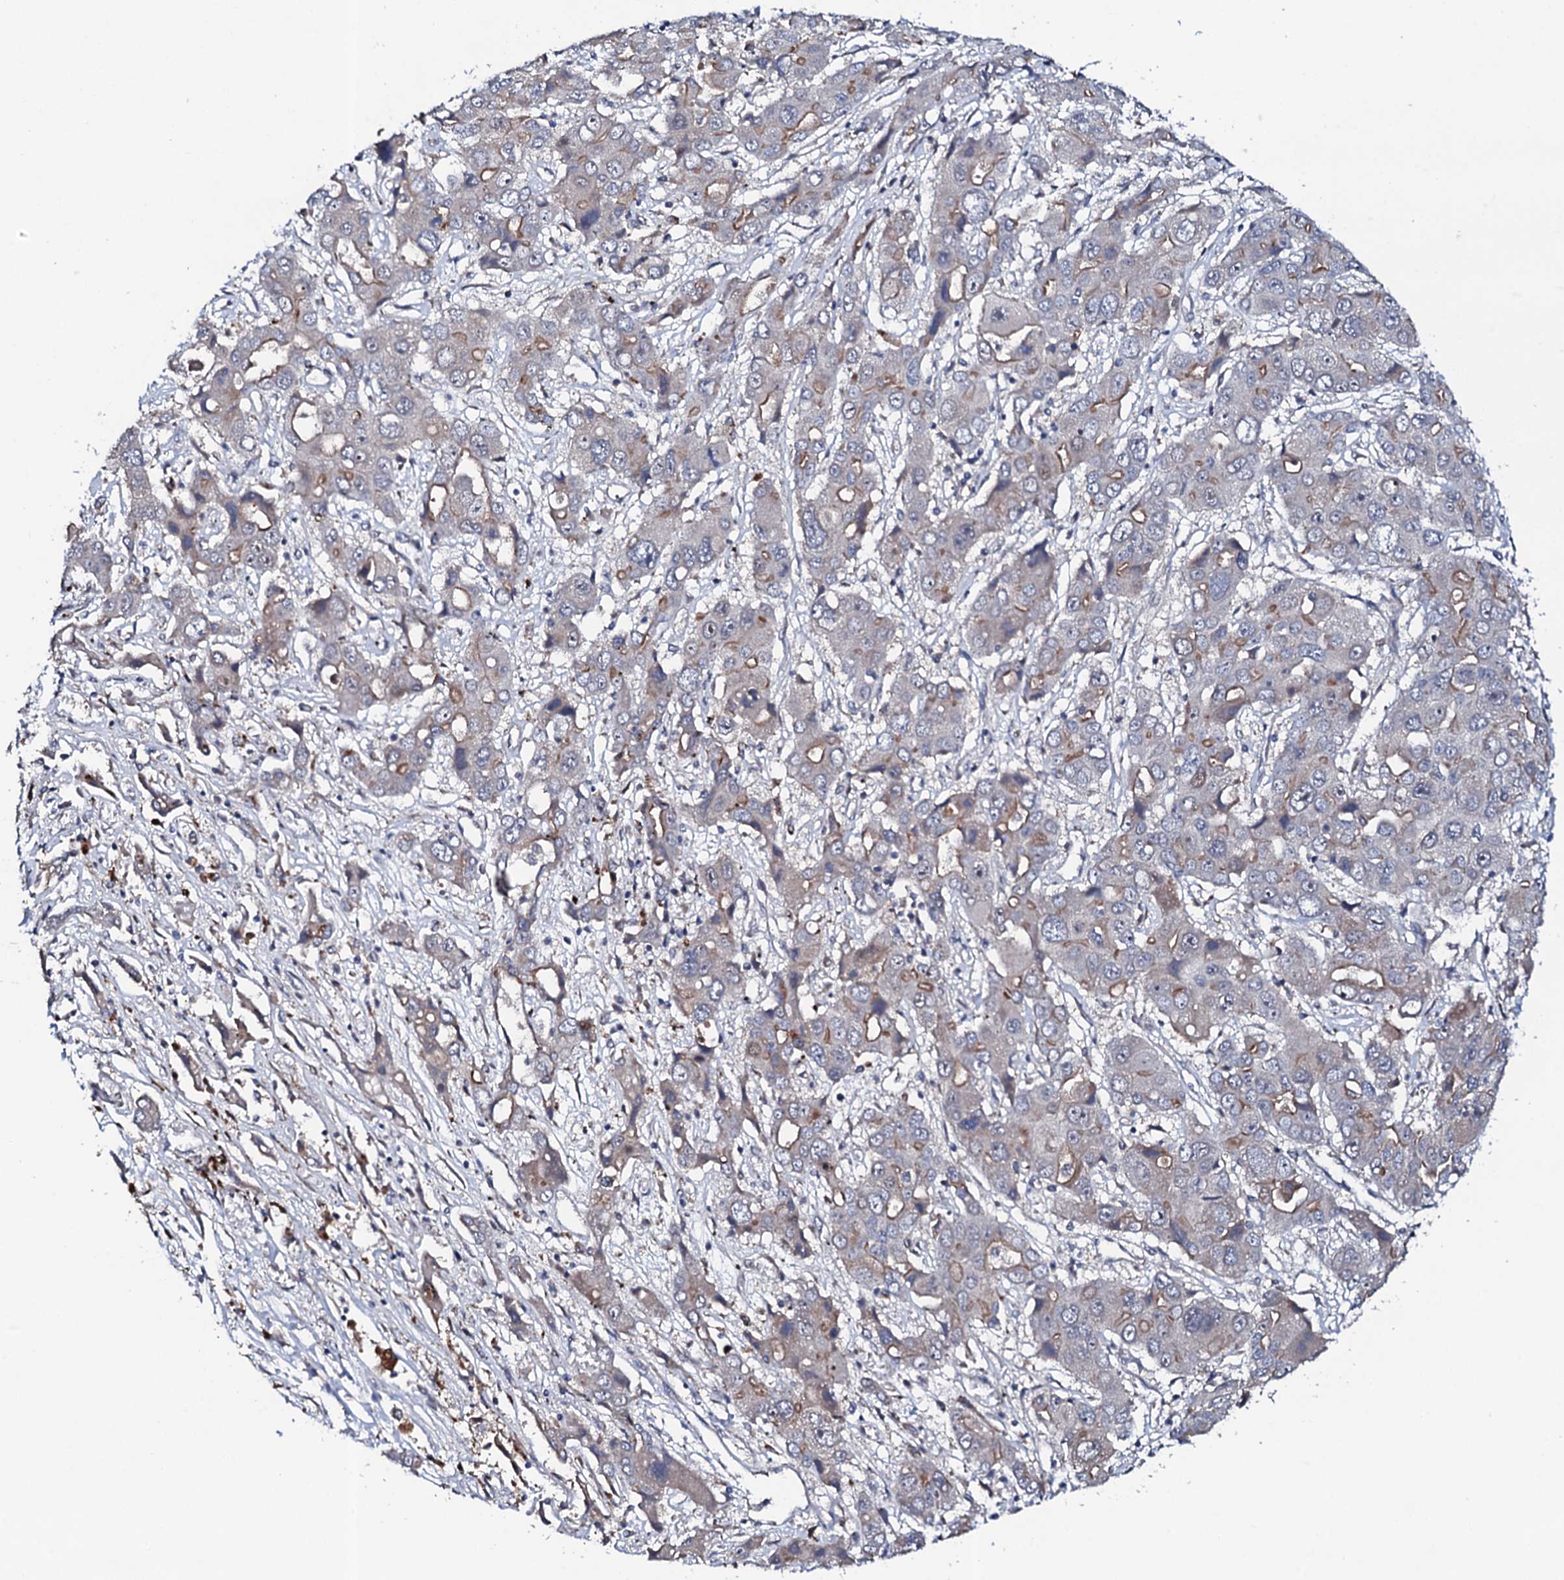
{"staining": {"intensity": "moderate", "quantity": "<25%", "location": "cytoplasmic/membranous"}, "tissue": "liver cancer", "cell_type": "Tumor cells", "image_type": "cancer", "snomed": [{"axis": "morphology", "description": "Cholangiocarcinoma"}, {"axis": "topography", "description": "Liver"}], "caption": "Immunohistochemistry (IHC) photomicrograph of liver cancer (cholangiocarcinoma) stained for a protein (brown), which reveals low levels of moderate cytoplasmic/membranous expression in approximately <25% of tumor cells.", "gene": "CIAO2A", "patient": {"sex": "male", "age": 67}}